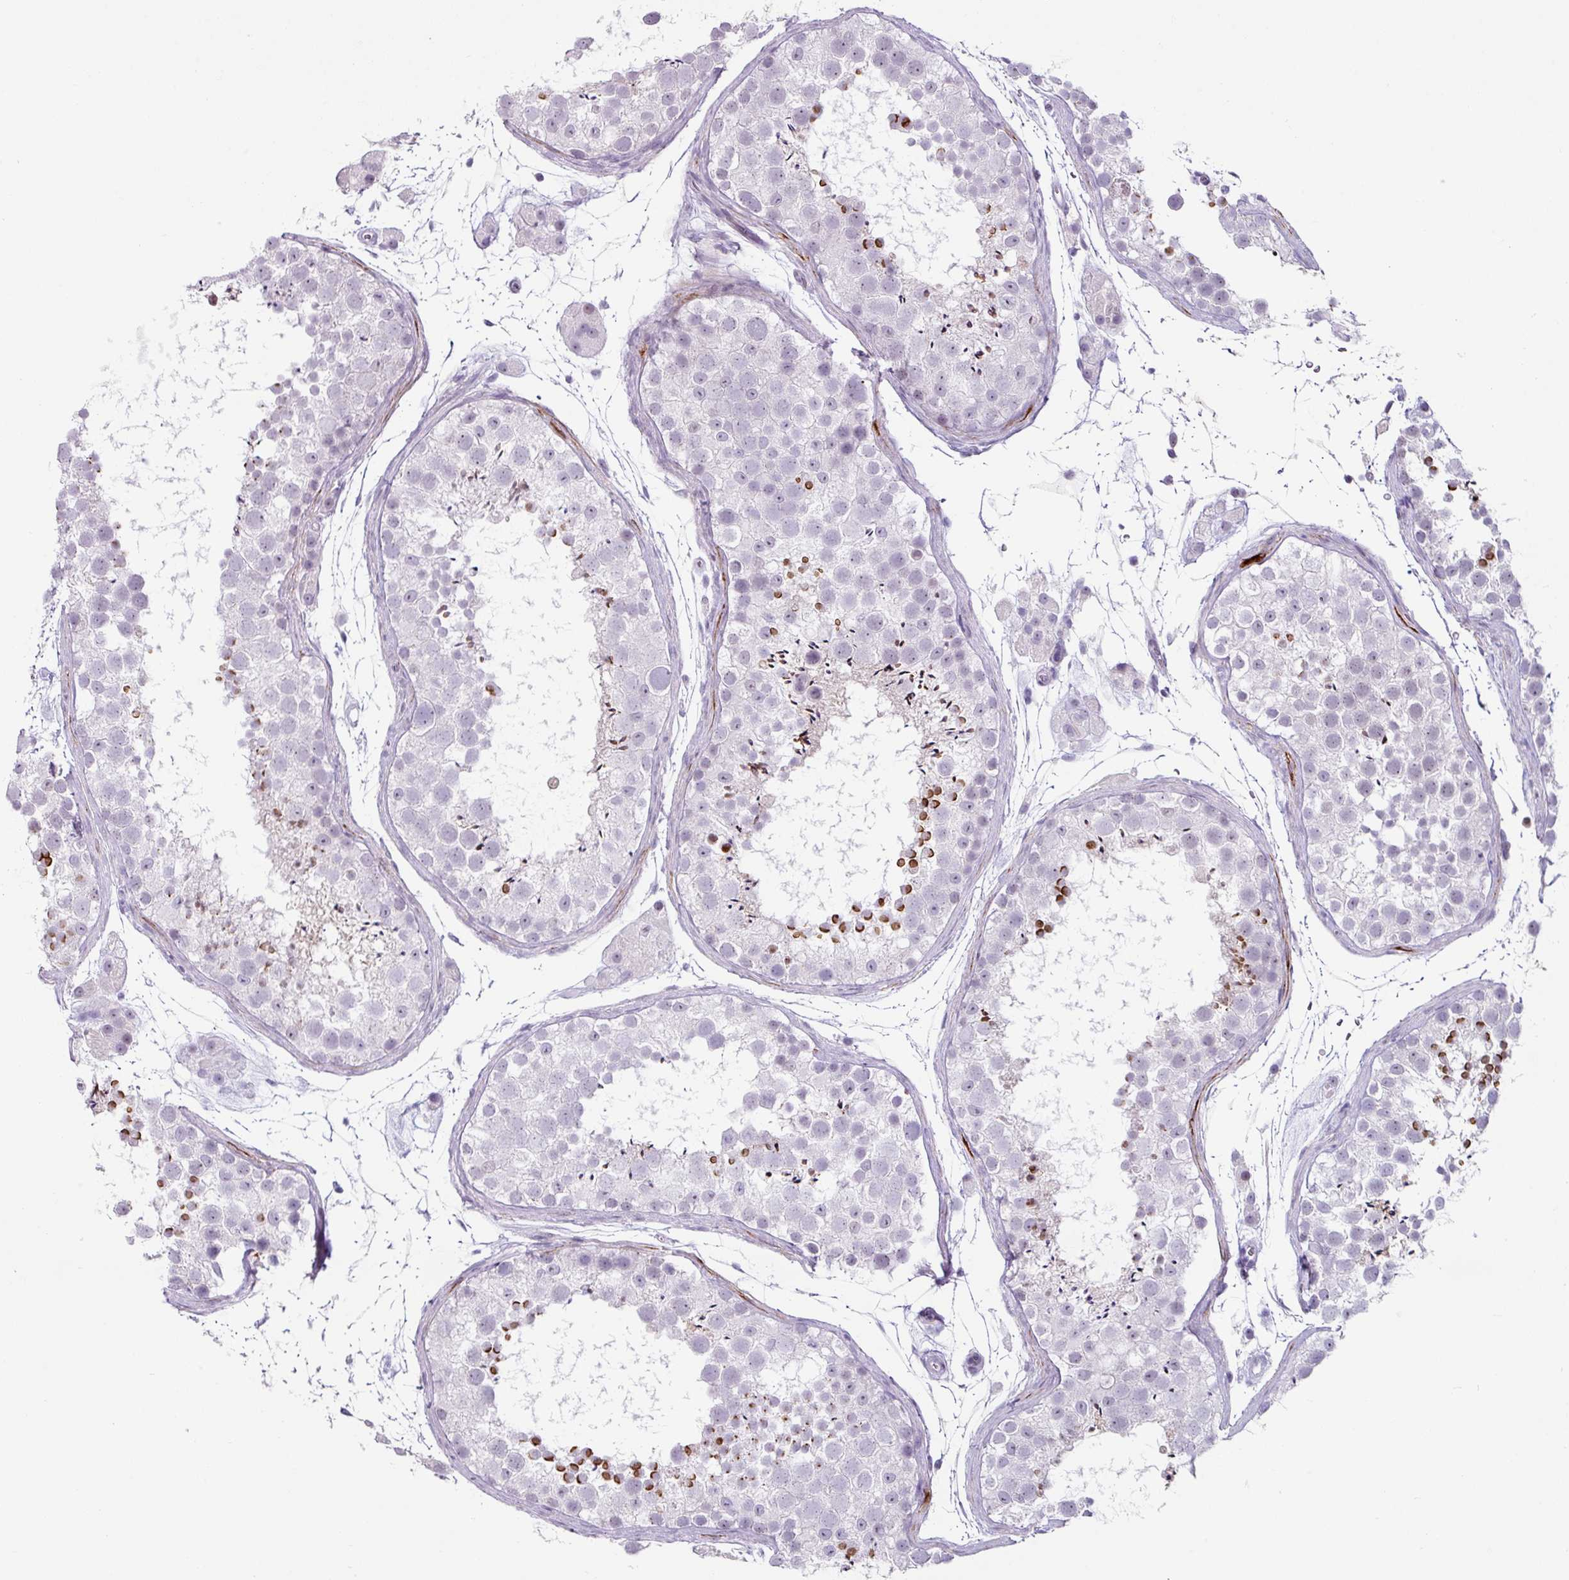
{"staining": {"intensity": "strong", "quantity": "<25%", "location": "cytoplasmic/membranous"}, "tissue": "testis", "cell_type": "Cells in seminiferous ducts", "image_type": "normal", "snomed": [{"axis": "morphology", "description": "Normal tissue, NOS"}, {"axis": "topography", "description": "Testis"}], "caption": "Immunohistochemical staining of benign human testis demonstrates strong cytoplasmic/membranous protein positivity in about <25% of cells in seminiferous ducts. Using DAB (brown) and hematoxylin (blue) stains, captured at high magnification using brightfield microscopy.", "gene": "TRA2A", "patient": {"sex": "male", "age": 41}}